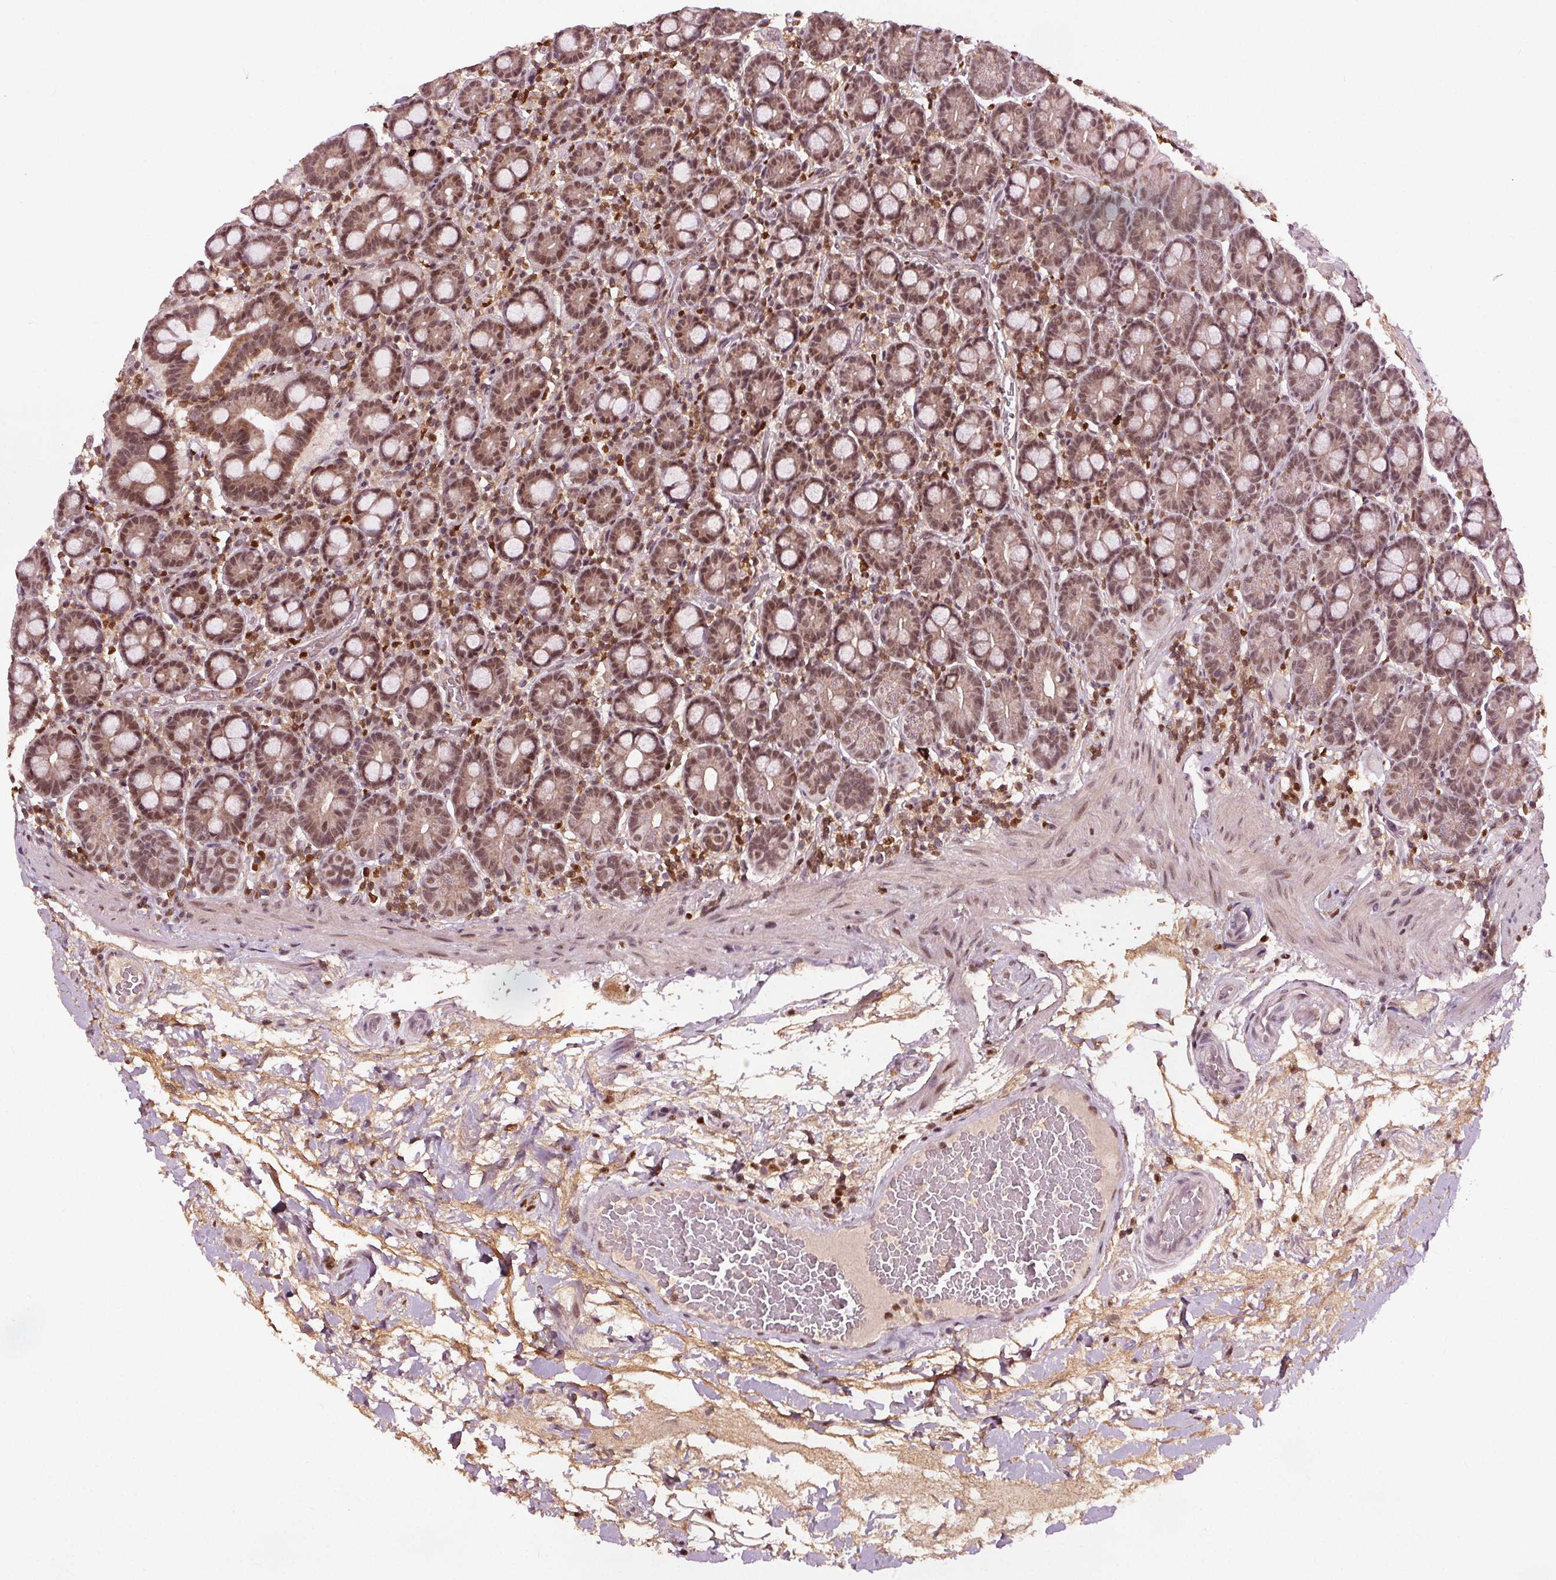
{"staining": {"intensity": "moderate", "quantity": ">75%", "location": "nuclear"}, "tissue": "small intestine", "cell_type": "Glandular cells", "image_type": "normal", "snomed": [{"axis": "morphology", "description": "Normal tissue, NOS"}, {"axis": "topography", "description": "Small intestine"}], "caption": "The micrograph displays a brown stain indicating the presence of a protein in the nuclear of glandular cells in small intestine. Nuclei are stained in blue.", "gene": "DDX11", "patient": {"sex": "male", "age": 26}}